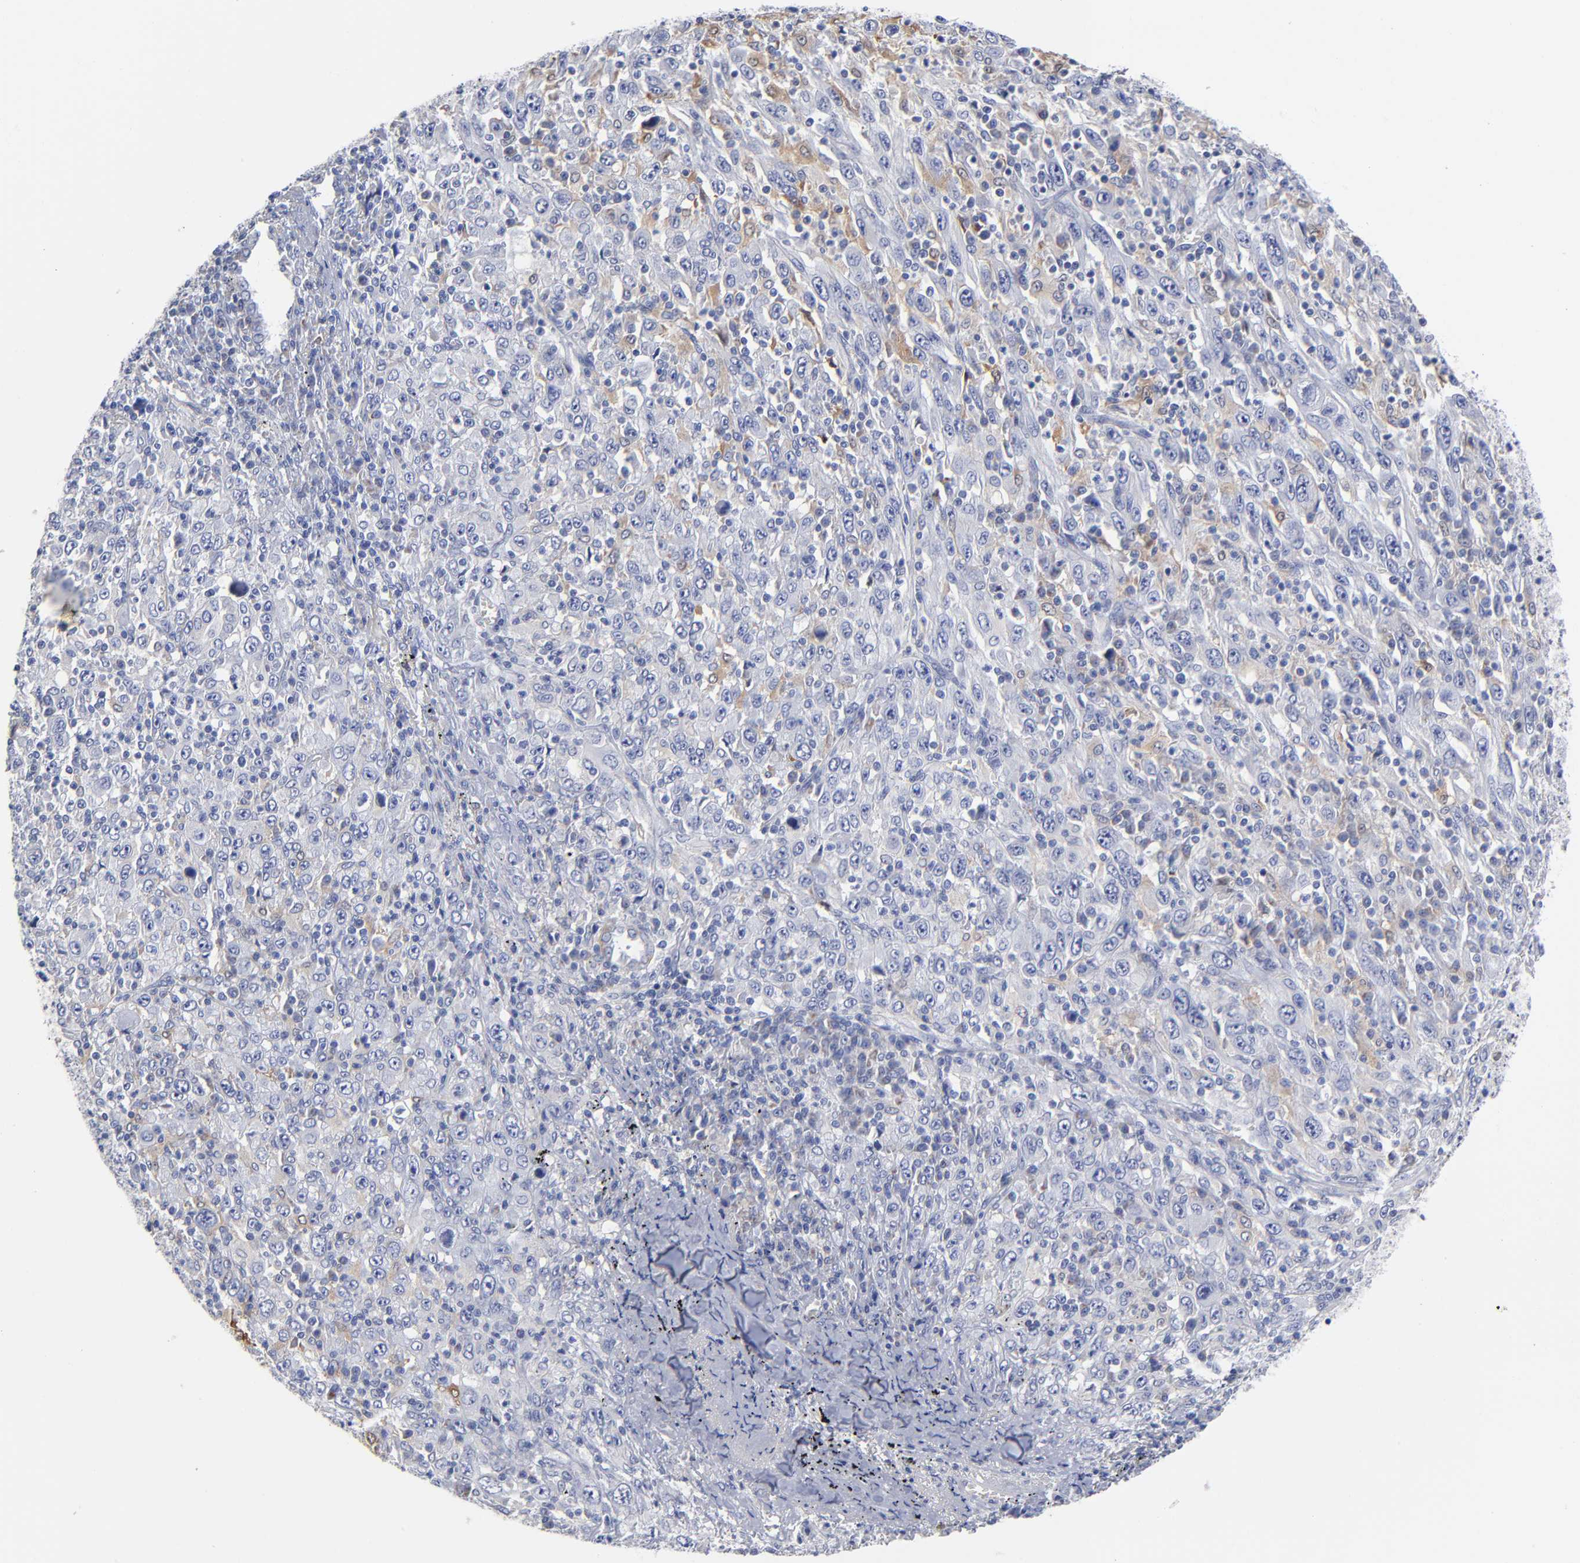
{"staining": {"intensity": "negative", "quantity": "none", "location": "none"}, "tissue": "melanoma", "cell_type": "Tumor cells", "image_type": "cancer", "snomed": [{"axis": "morphology", "description": "Malignant melanoma, Metastatic site"}, {"axis": "topography", "description": "Skin"}], "caption": "An immunohistochemistry photomicrograph of malignant melanoma (metastatic site) is shown. There is no staining in tumor cells of malignant melanoma (metastatic site). Brightfield microscopy of immunohistochemistry stained with DAB (3,3'-diaminobenzidine) (brown) and hematoxylin (blue), captured at high magnification.", "gene": "PTP4A1", "patient": {"sex": "female", "age": 56}}